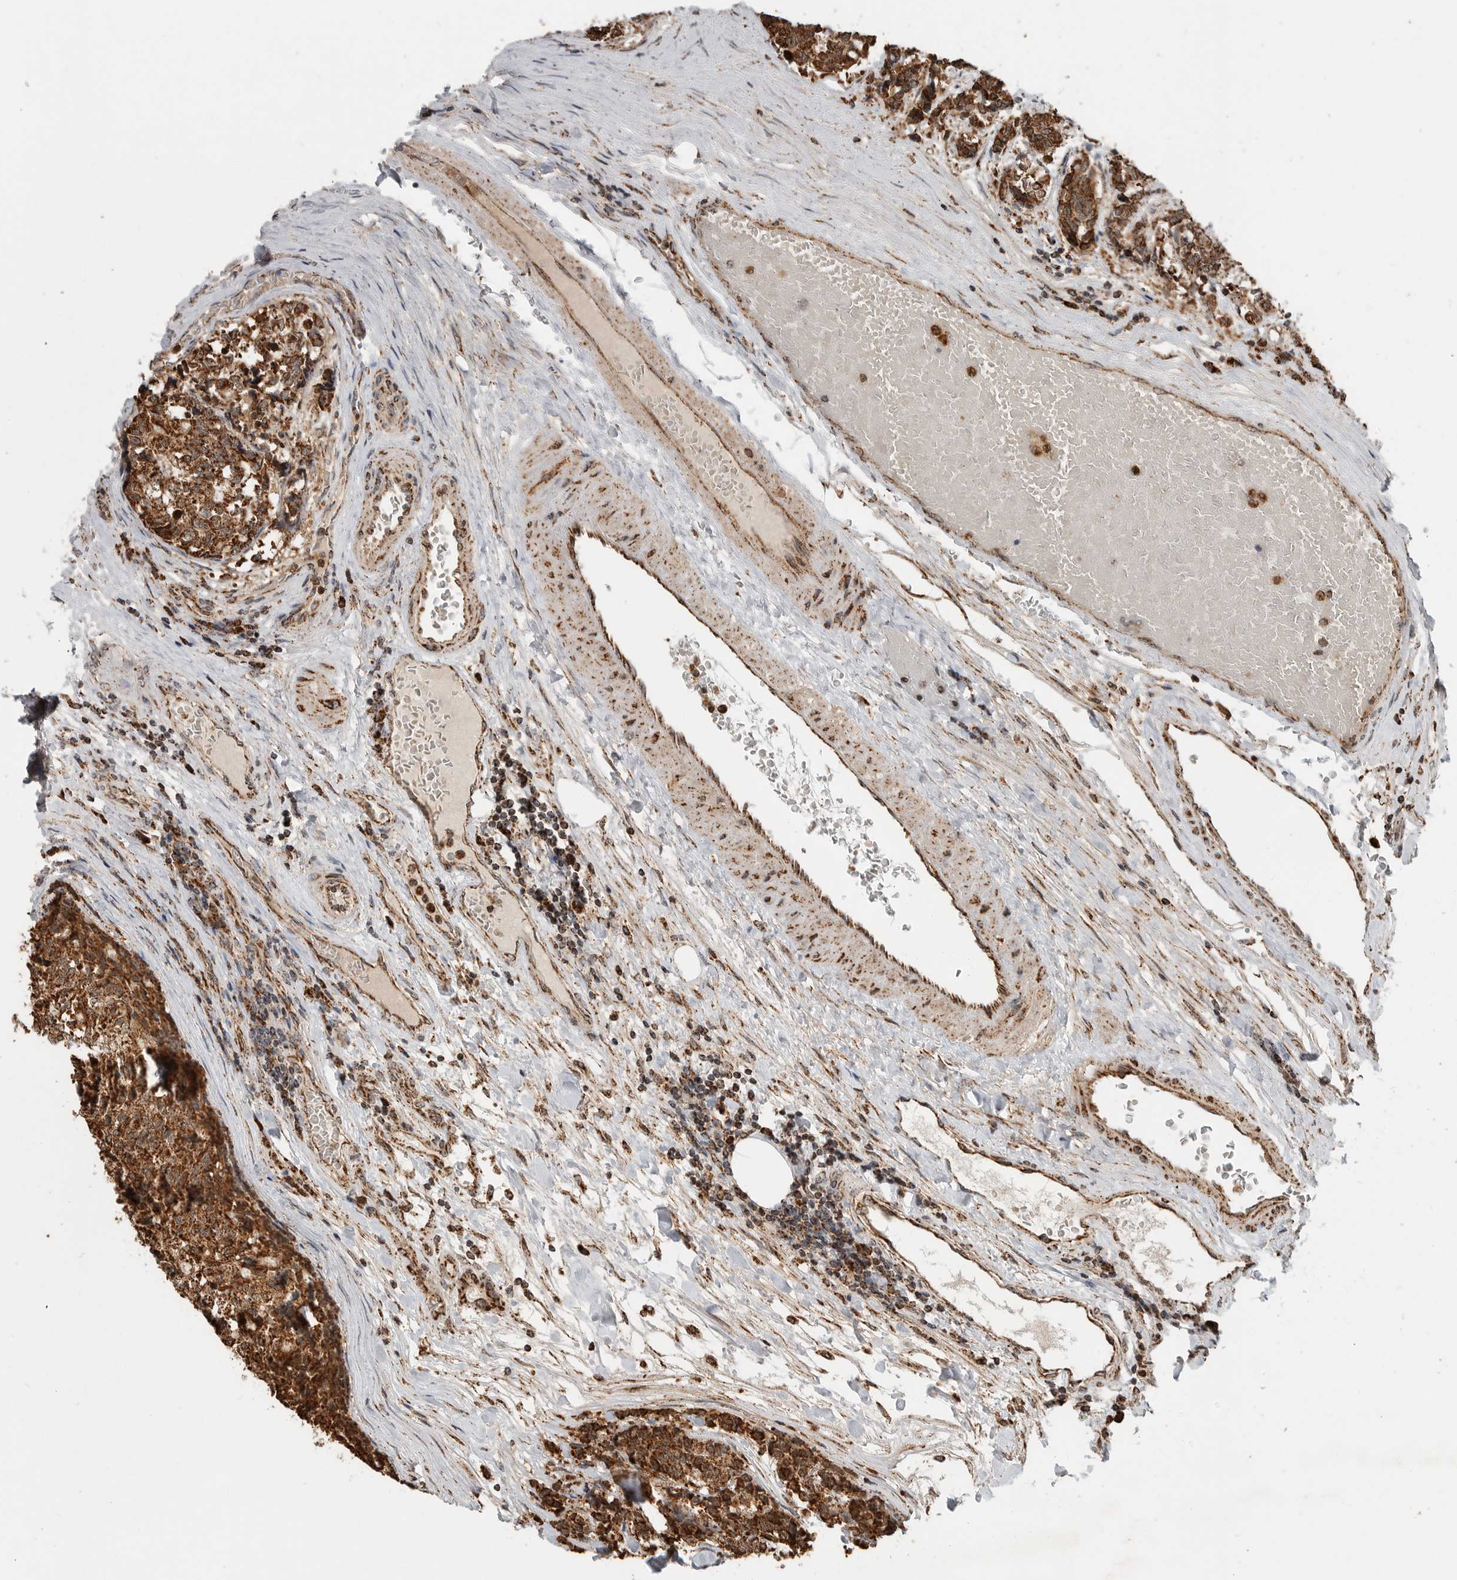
{"staining": {"intensity": "strong", "quantity": ">75%", "location": "cytoplasmic/membranous"}, "tissue": "carcinoid", "cell_type": "Tumor cells", "image_type": "cancer", "snomed": [{"axis": "morphology", "description": "Carcinoid, malignant, NOS"}, {"axis": "topography", "description": "Pancreas"}], "caption": "The histopathology image displays staining of carcinoid, revealing strong cytoplasmic/membranous protein staining (brown color) within tumor cells.", "gene": "GCNT2", "patient": {"sex": "female", "age": 54}}